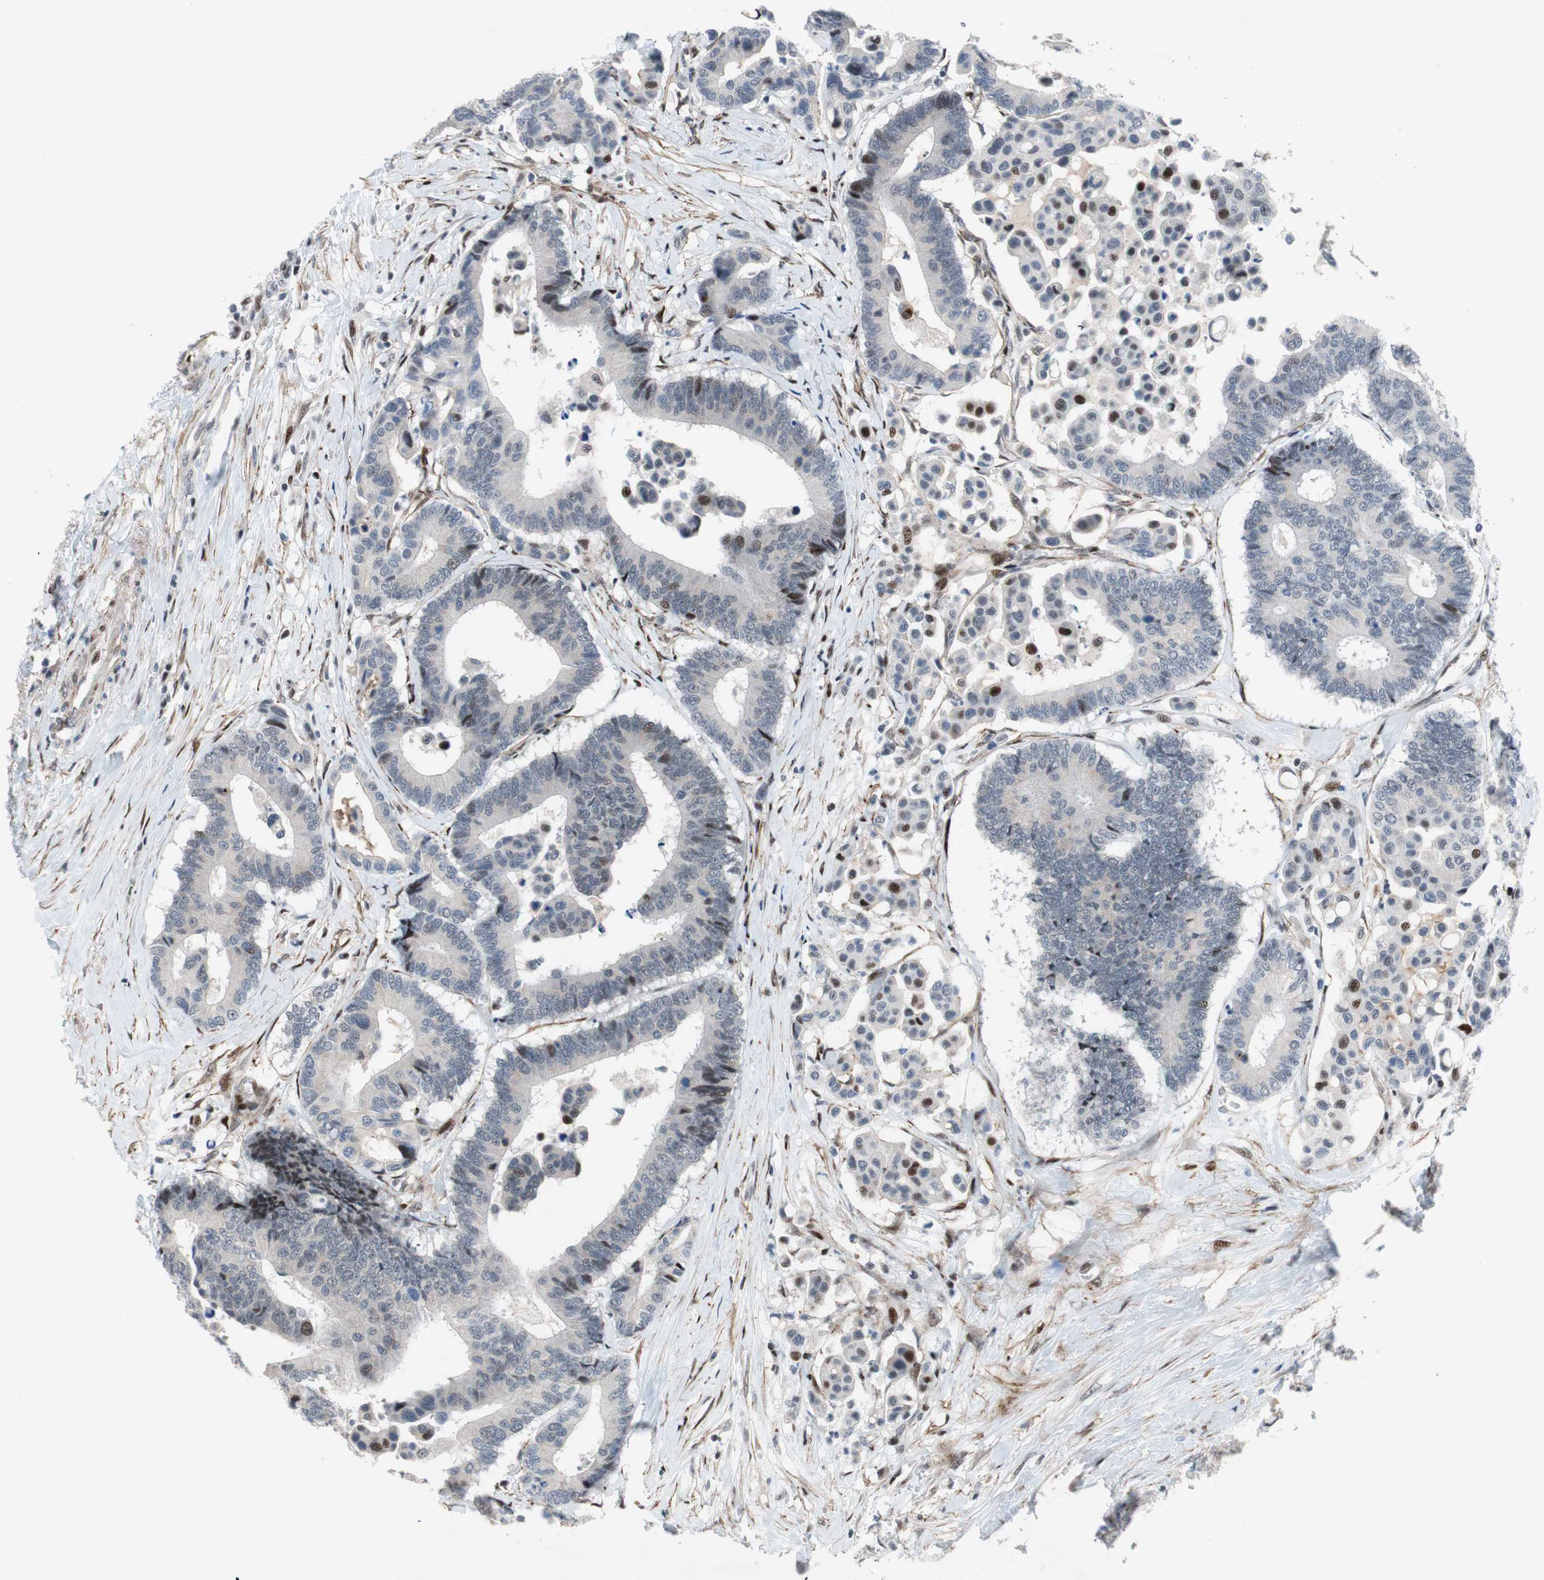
{"staining": {"intensity": "strong", "quantity": "<25%", "location": "nuclear"}, "tissue": "colorectal cancer", "cell_type": "Tumor cells", "image_type": "cancer", "snomed": [{"axis": "morphology", "description": "Normal tissue, NOS"}, {"axis": "morphology", "description": "Adenocarcinoma, NOS"}, {"axis": "topography", "description": "Colon"}], "caption": "This is a photomicrograph of IHC staining of colorectal cancer (adenocarcinoma), which shows strong positivity in the nuclear of tumor cells.", "gene": "FBXO44", "patient": {"sex": "male", "age": 82}}